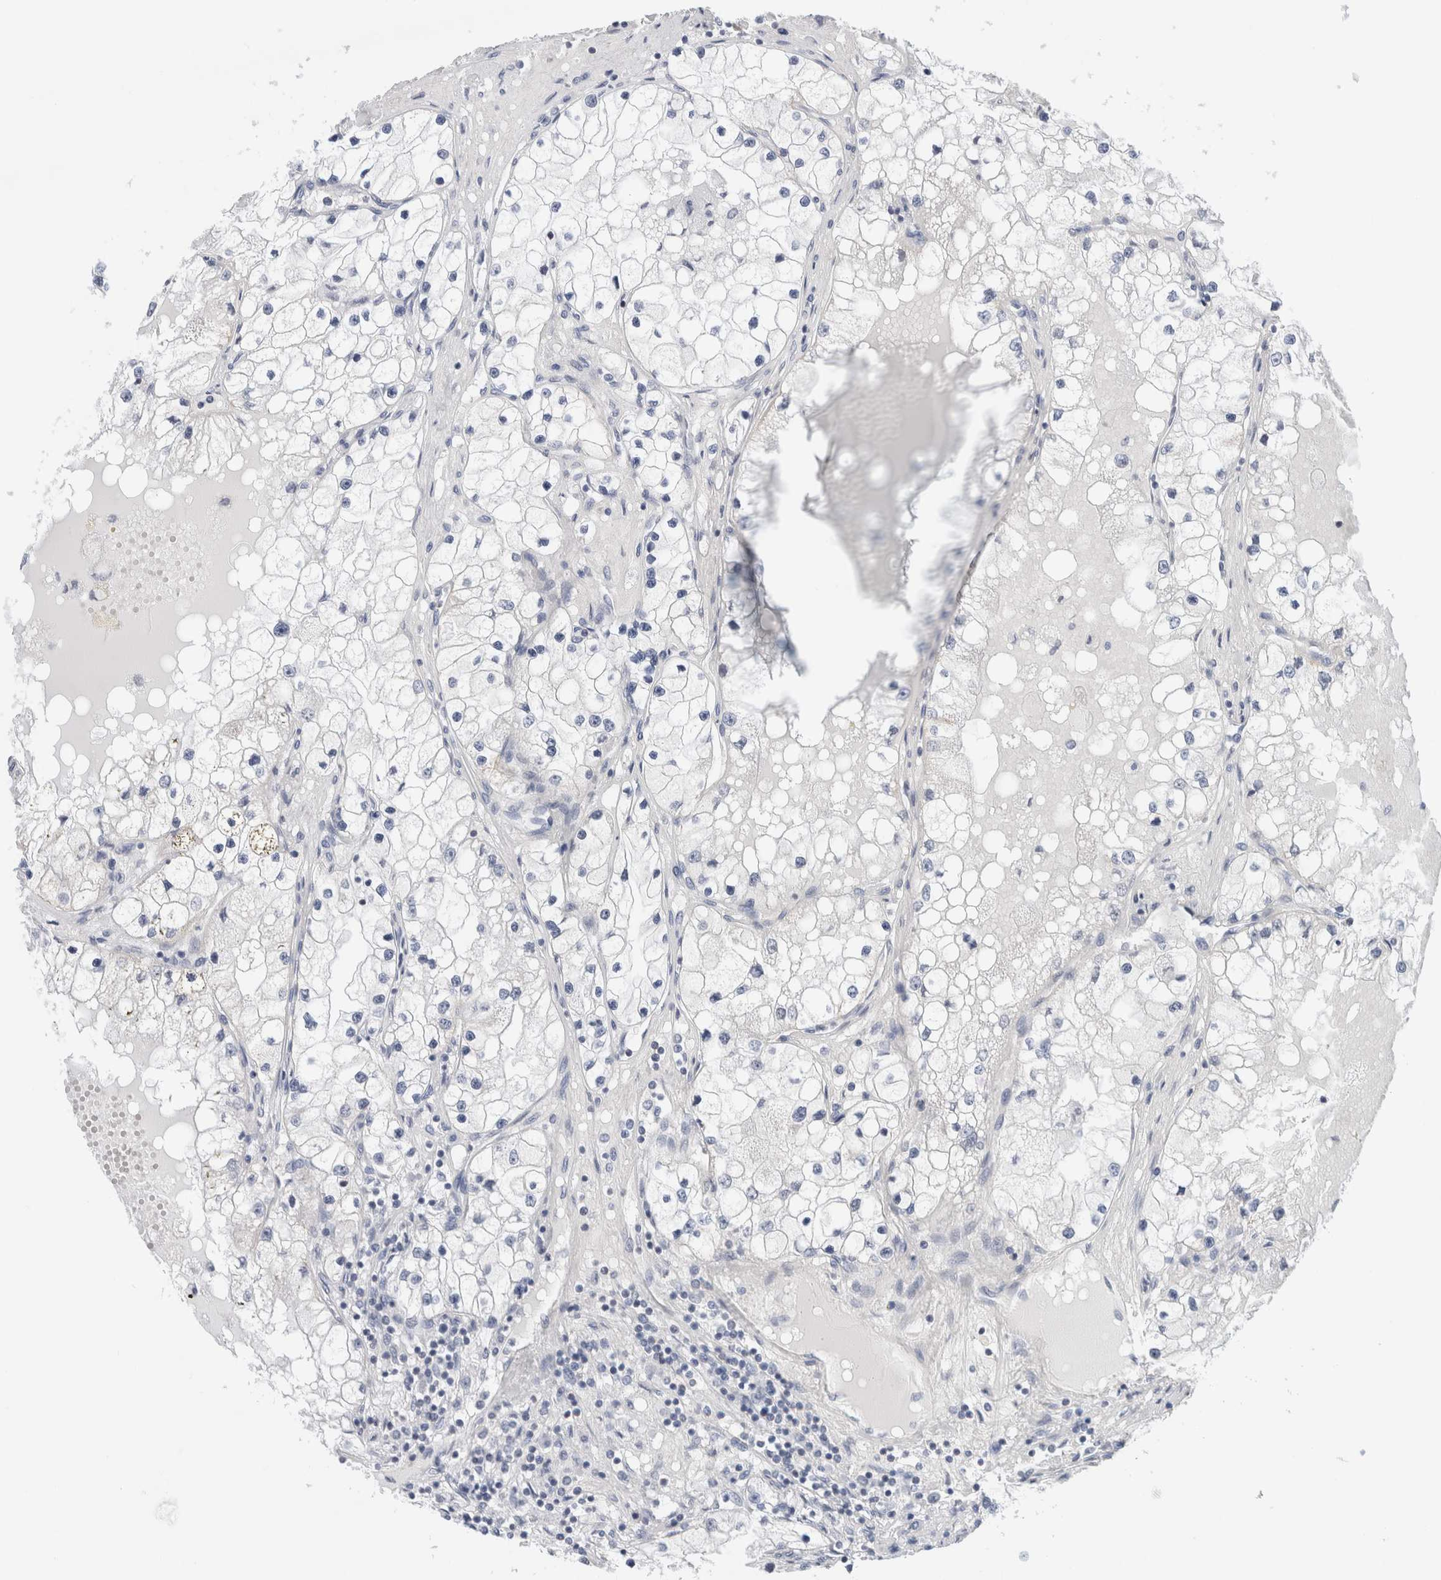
{"staining": {"intensity": "negative", "quantity": "none", "location": "none"}, "tissue": "renal cancer", "cell_type": "Tumor cells", "image_type": "cancer", "snomed": [{"axis": "morphology", "description": "Adenocarcinoma, NOS"}, {"axis": "topography", "description": "Kidney"}], "caption": "Tumor cells show no significant protein expression in renal adenocarcinoma.", "gene": "ECHDC2", "patient": {"sex": "male", "age": 68}}